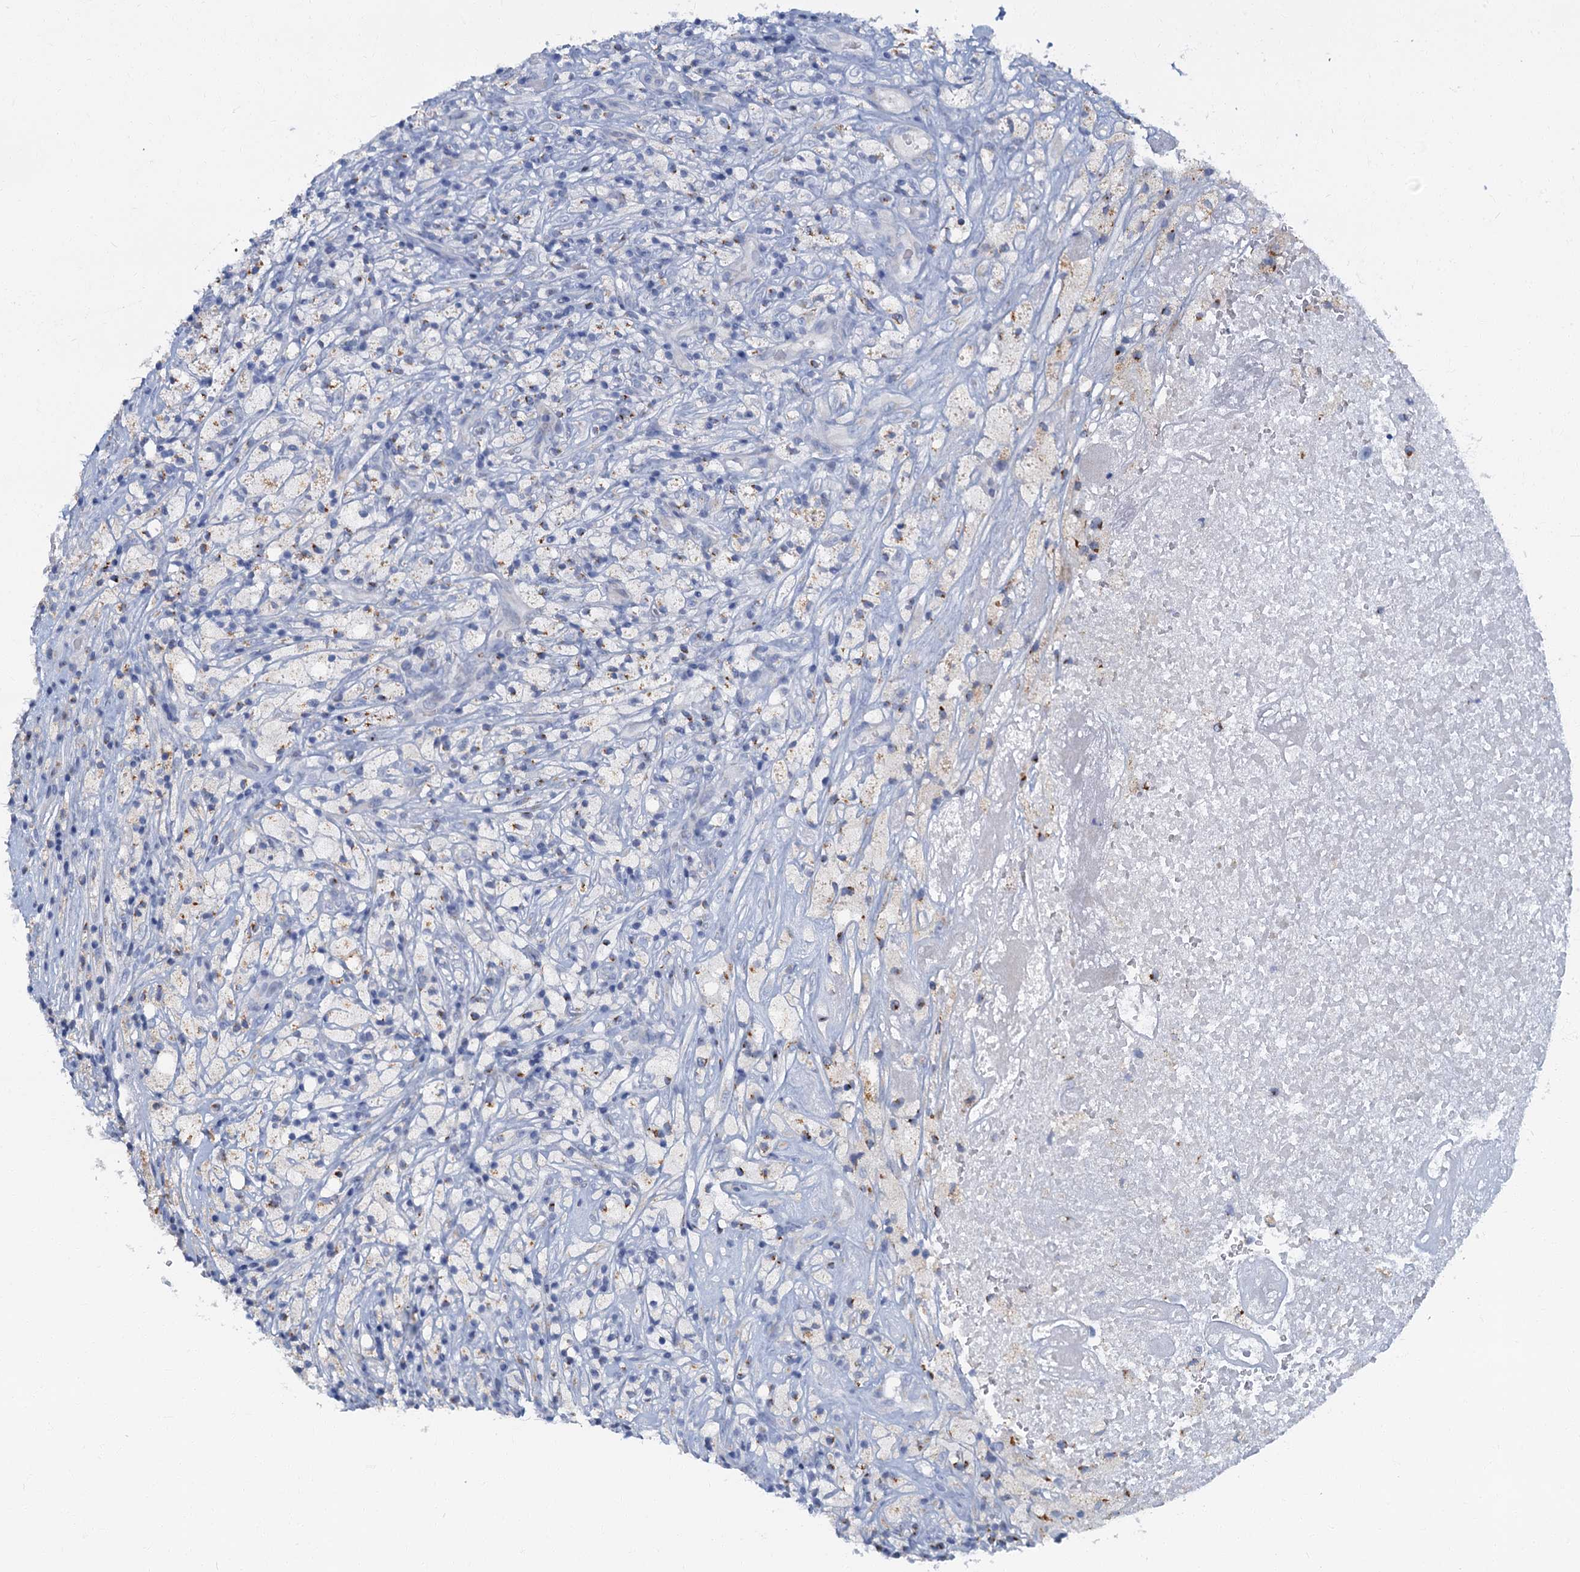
{"staining": {"intensity": "weak", "quantity": "<25%", "location": "cytoplasmic/membranous"}, "tissue": "glioma", "cell_type": "Tumor cells", "image_type": "cancer", "snomed": [{"axis": "morphology", "description": "Glioma, malignant, High grade"}, {"axis": "topography", "description": "Brain"}], "caption": "A photomicrograph of human glioma is negative for staining in tumor cells.", "gene": "LYPD3", "patient": {"sex": "male", "age": 69}}